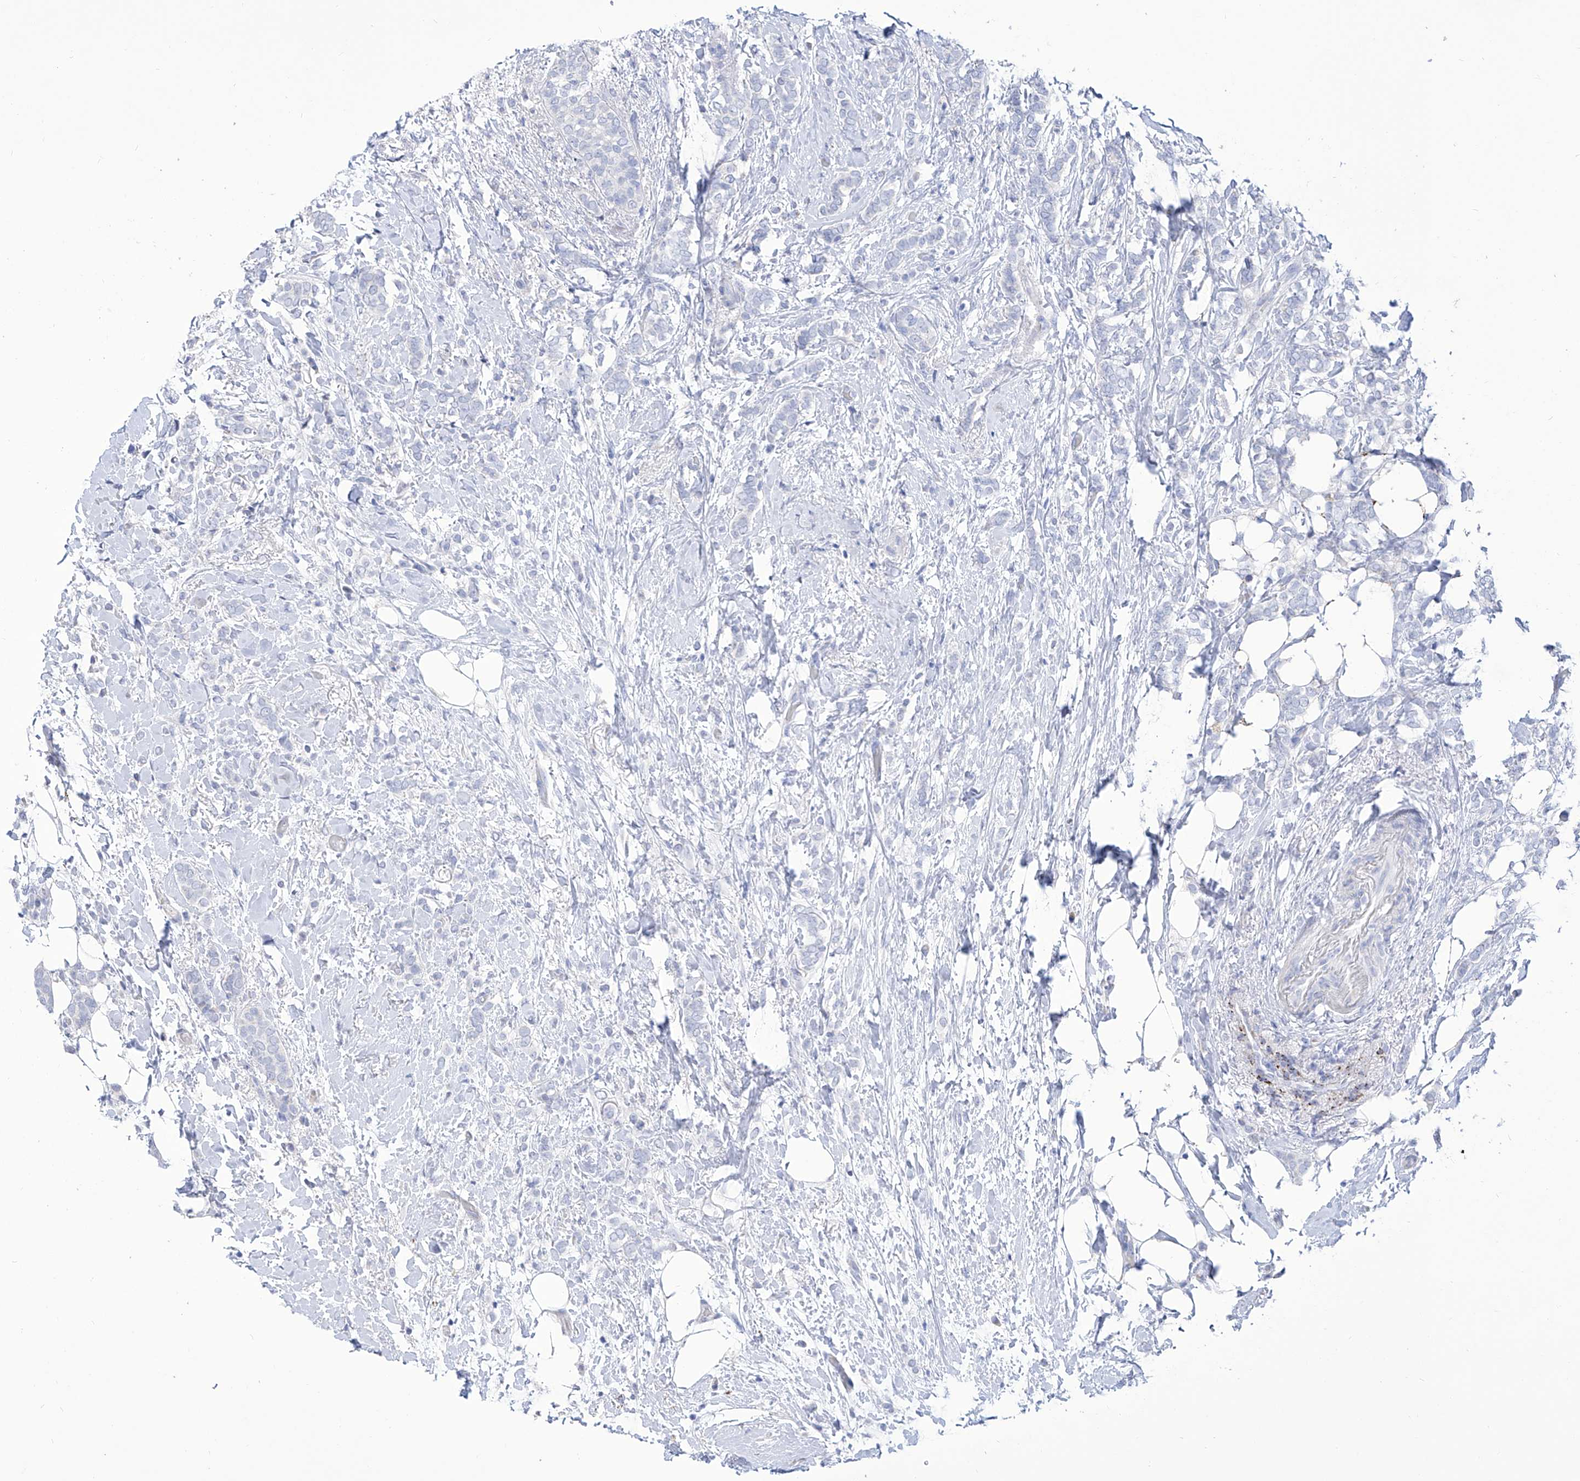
{"staining": {"intensity": "negative", "quantity": "none", "location": "none"}, "tissue": "breast cancer", "cell_type": "Tumor cells", "image_type": "cancer", "snomed": [{"axis": "morphology", "description": "Lobular carcinoma"}, {"axis": "topography", "description": "Breast"}], "caption": "Breast cancer (lobular carcinoma) stained for a protein using immunohistochemistry (IHC) shows no positivity tumor cells.", "gene": "C1orf87", "patient": {"sex": "female", "age": 50}}